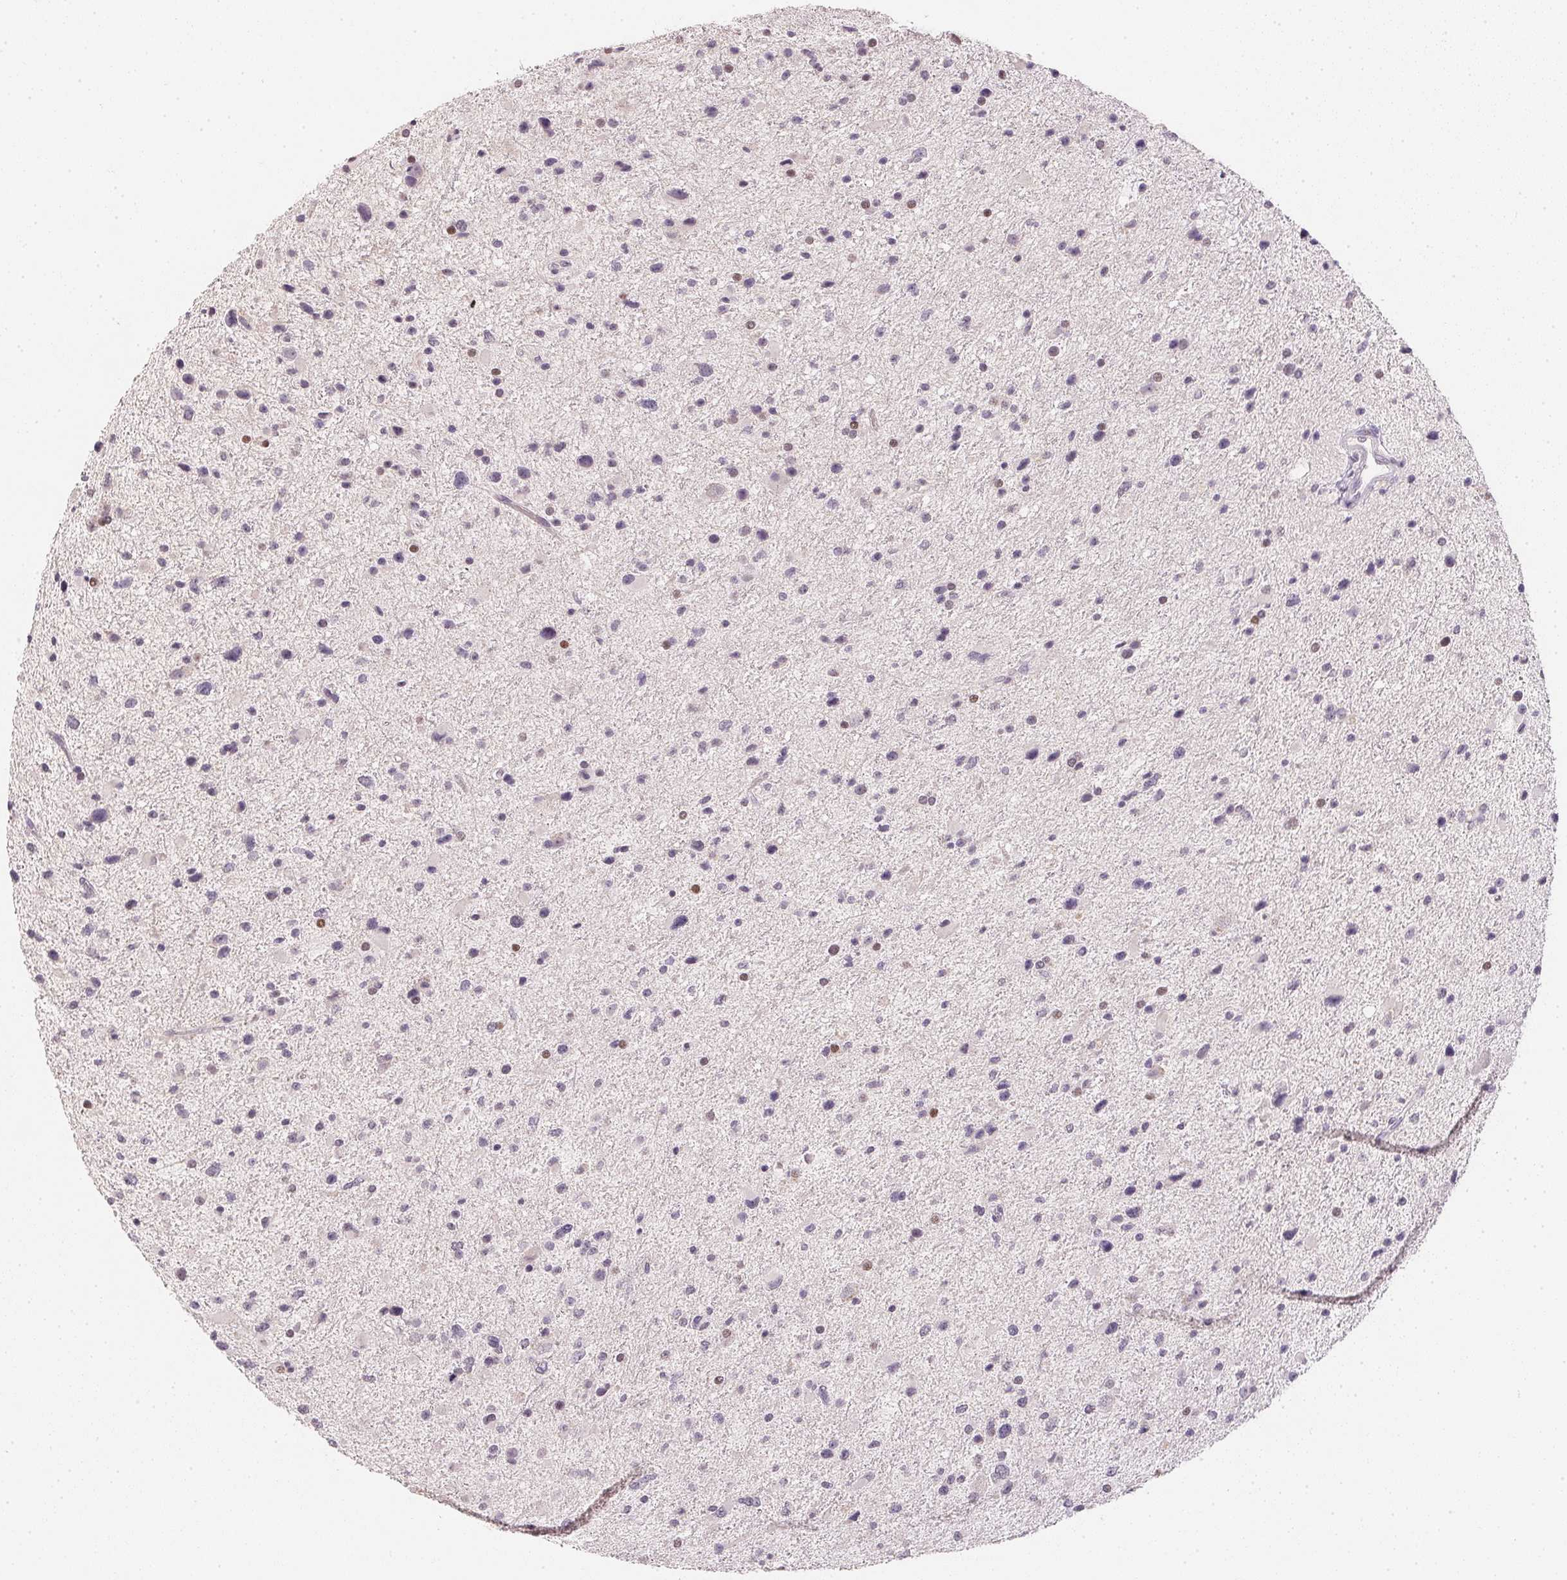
{"staining": {"intensity": "negative", "quantity": "none", "location": "none"}, "tissue": "glioma", "cell_type": "Tumor cells", "image_type": "cancer", "snomed": [{"axis": "morphology", "description": "Glioma, malignant, Low grade"}, {"axis": "topography", "description": "Brain"}], "caption": "Tumor cells show no significant protein positivity in glioma. The staining is performed using DAB brown chromogen with nuclei counter-stained in using hematoxylin.", "gene": "POLR3G", "patient": {"sex": "female", "age": 32}}